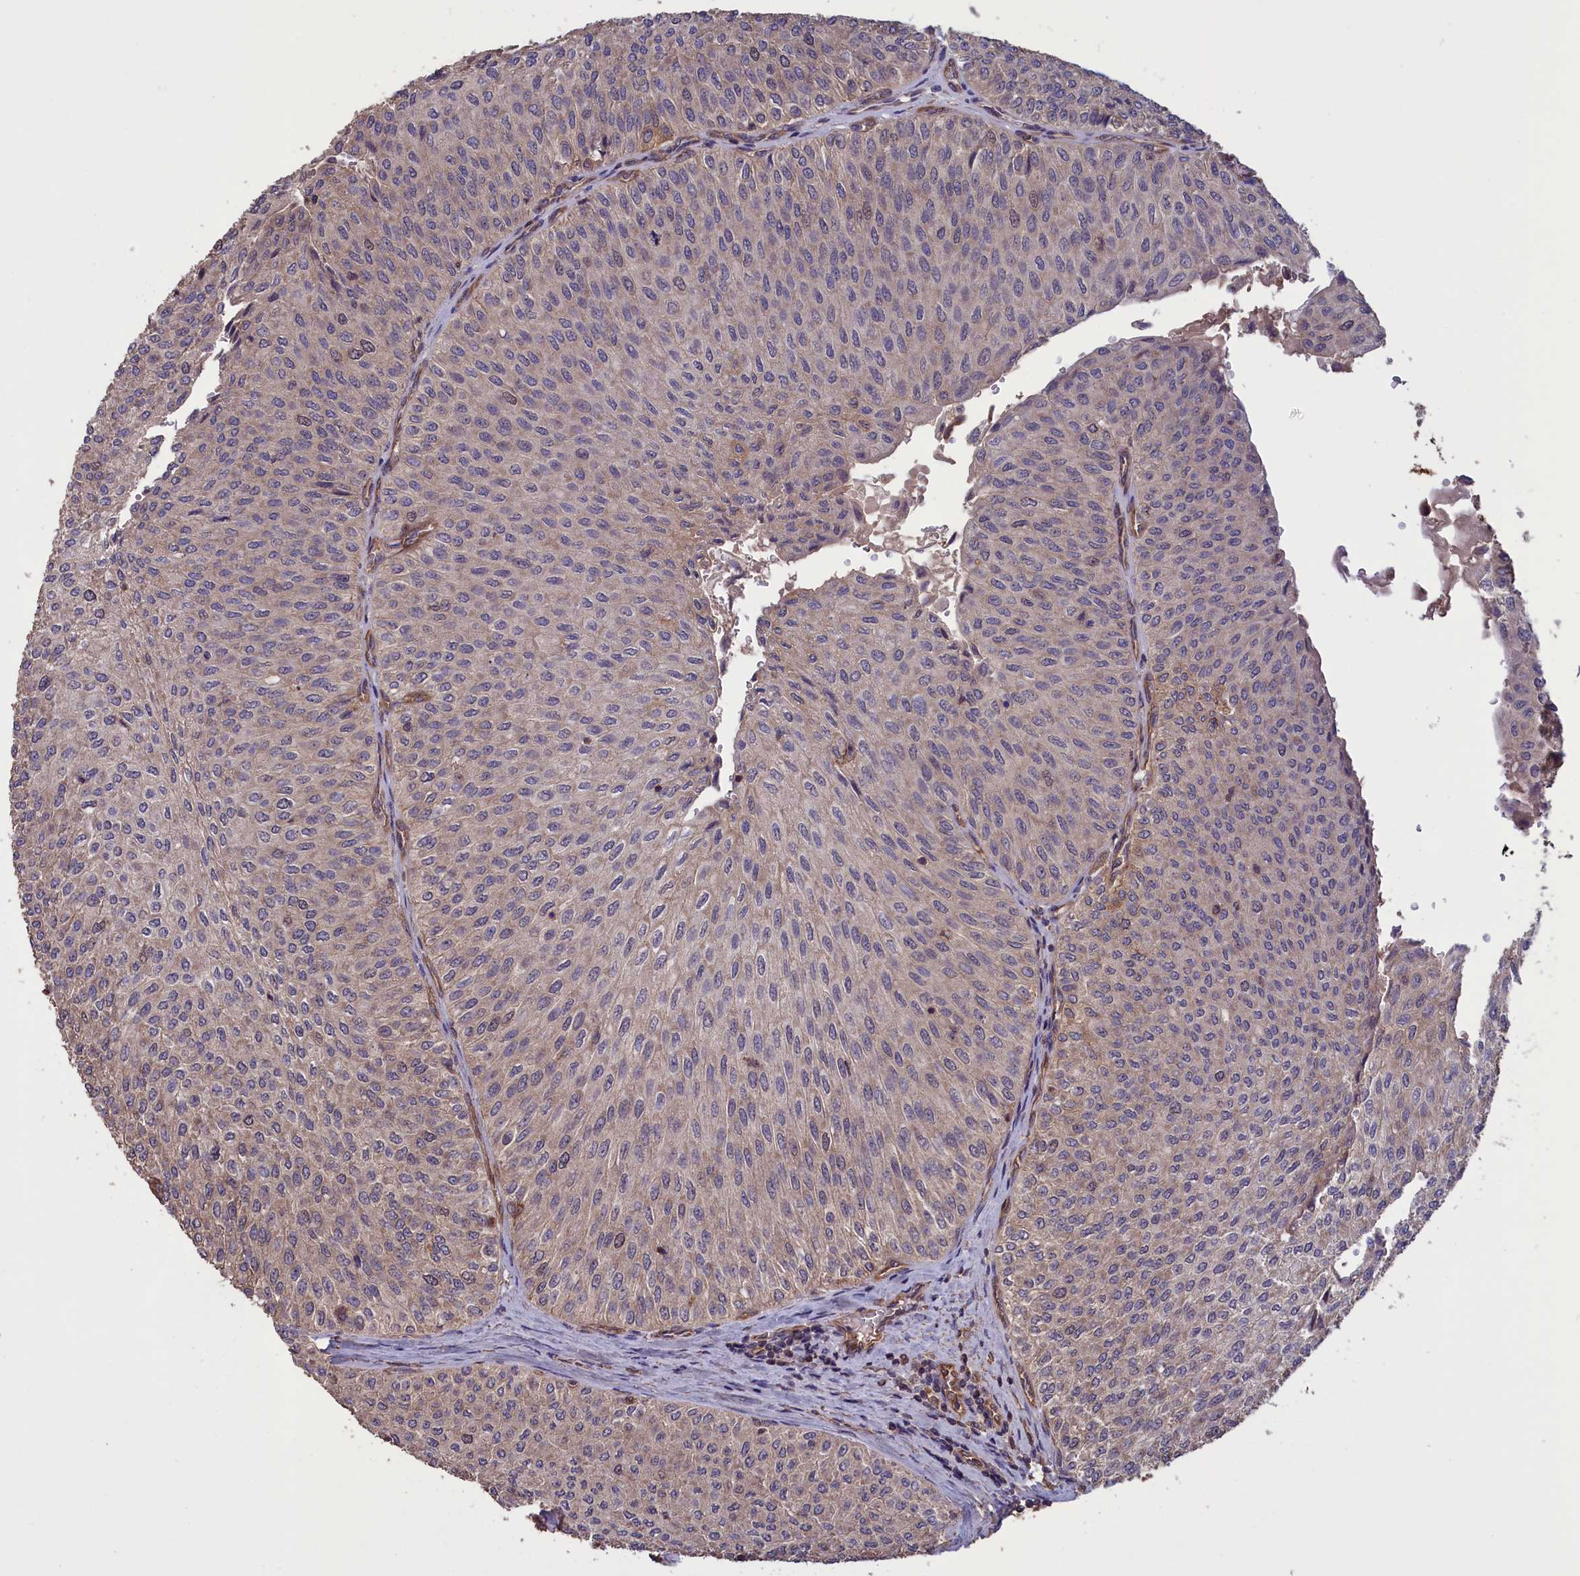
{"staining": {"intensity": "weak", "quantity": "<25%", "location": "cytoplasmic/membranous,nuclear"}, "tissue": "urothelial cancer", "cell_type": "Tumor cells", "image_type": "cancer", "snomed": [{"axis": "morphology", "description": "Urothelial carcinoma, Low grade"}, {"axis": "topography", "description": "Urinary bladder"}], "caption": "This is an immunohistochemistry image of human urothelial carcinoma (low-grade). There is no positivity in tumor cells.", "gene": "DAPK3", "patient": {"sex": "male", "age": 78}}